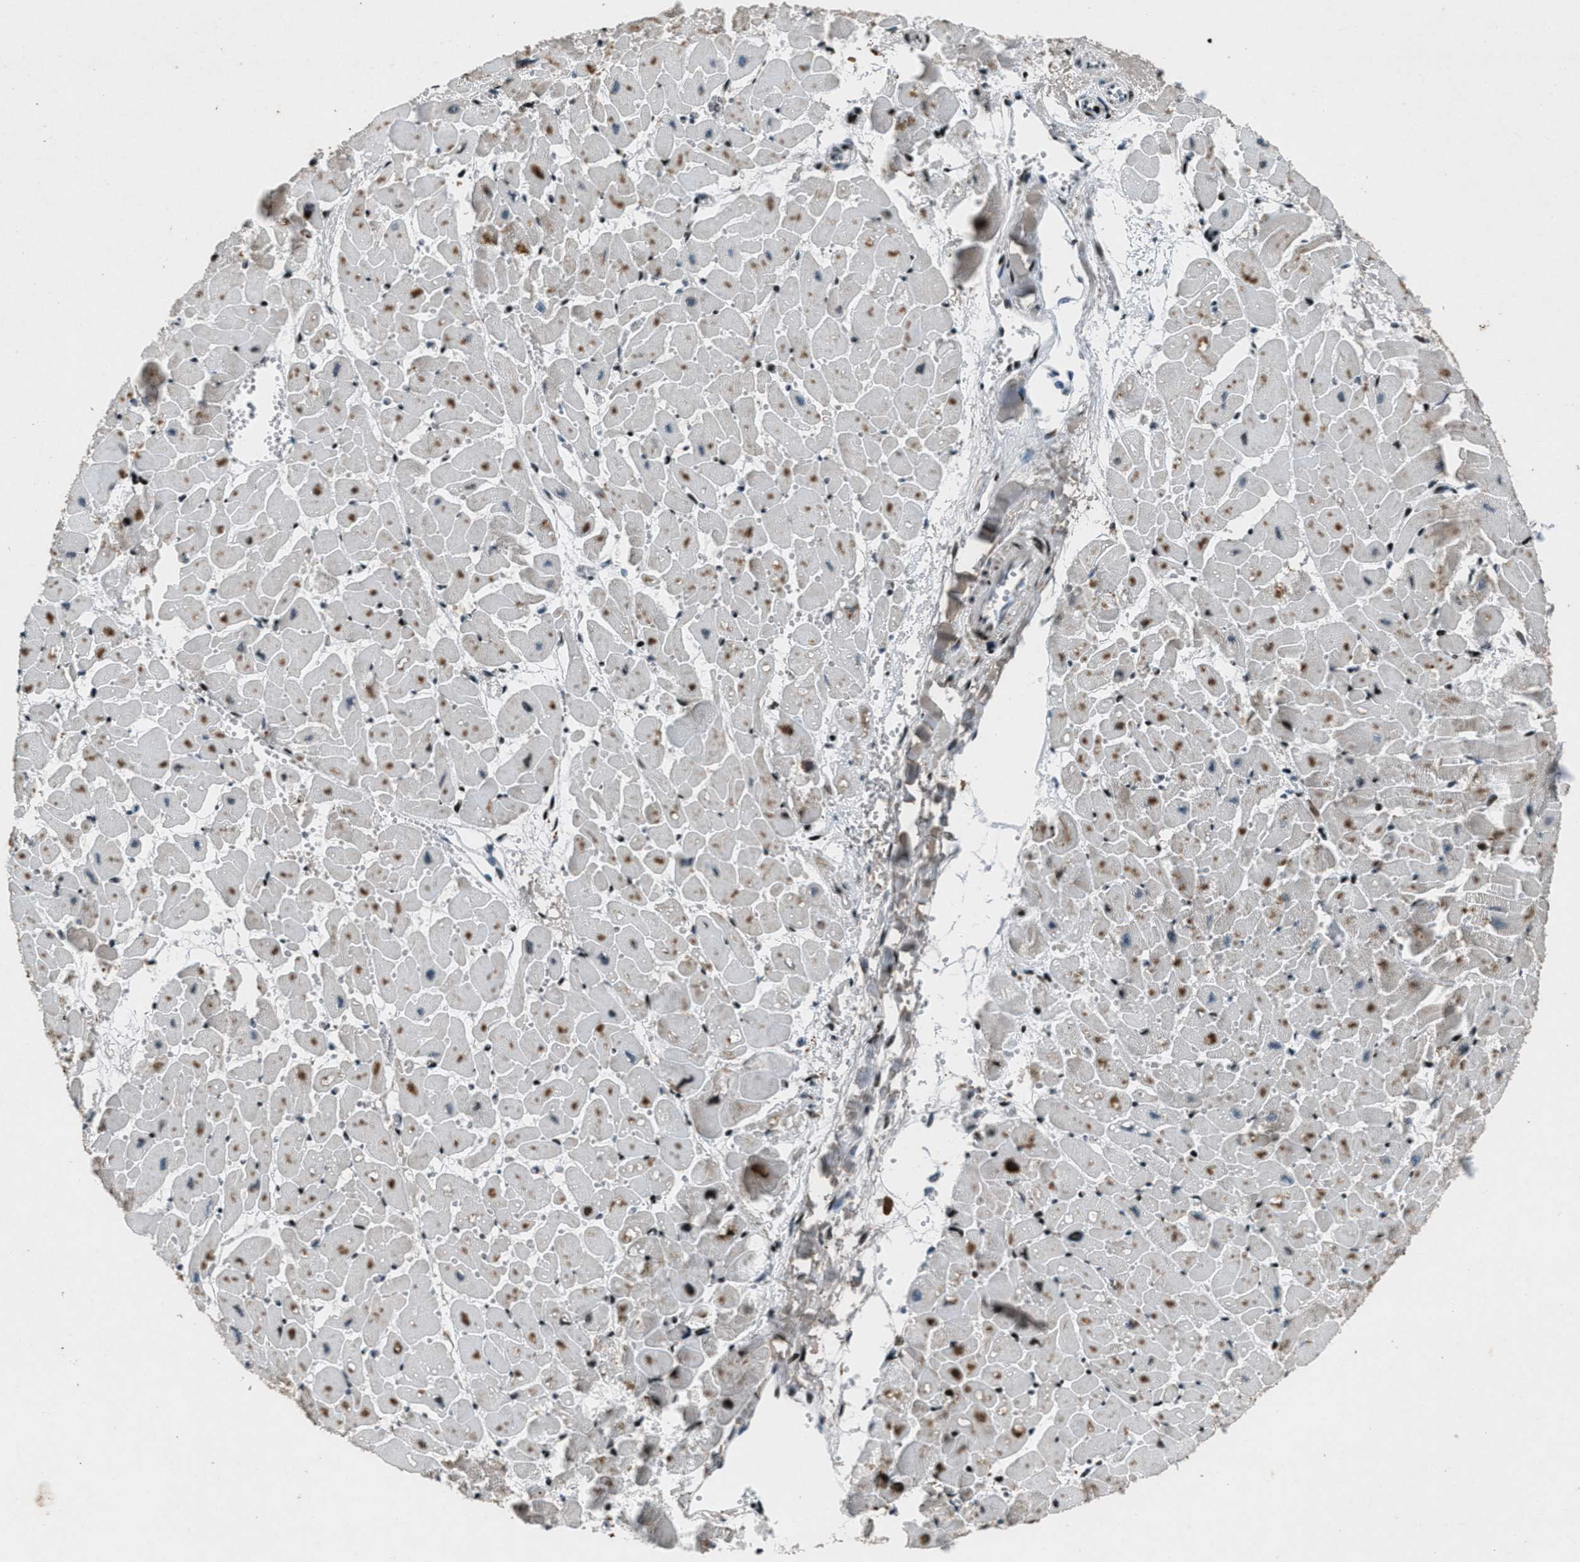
{"staining": {"intensity": "moderate", "quantity": "25%-75%", "location": "cytoplasmic/membranous,nuclear"}, "tissue": "heart muscle", "cell_type": "Cardiomyocytes", "image_type": "normal", "snomed": [{"axis": "morphology", "description": "Normal tissue, NOS"}, {"axis": "topography", "description": "Heart"}], "caption": "The immunohistochemical stain shows moderate cytoplasmic/membranous,nuclear expression in cardiomyocytes of unremarkable heart muscle.", "gene": "GPC6", "patient": {"sex": "female", "age": 19}}